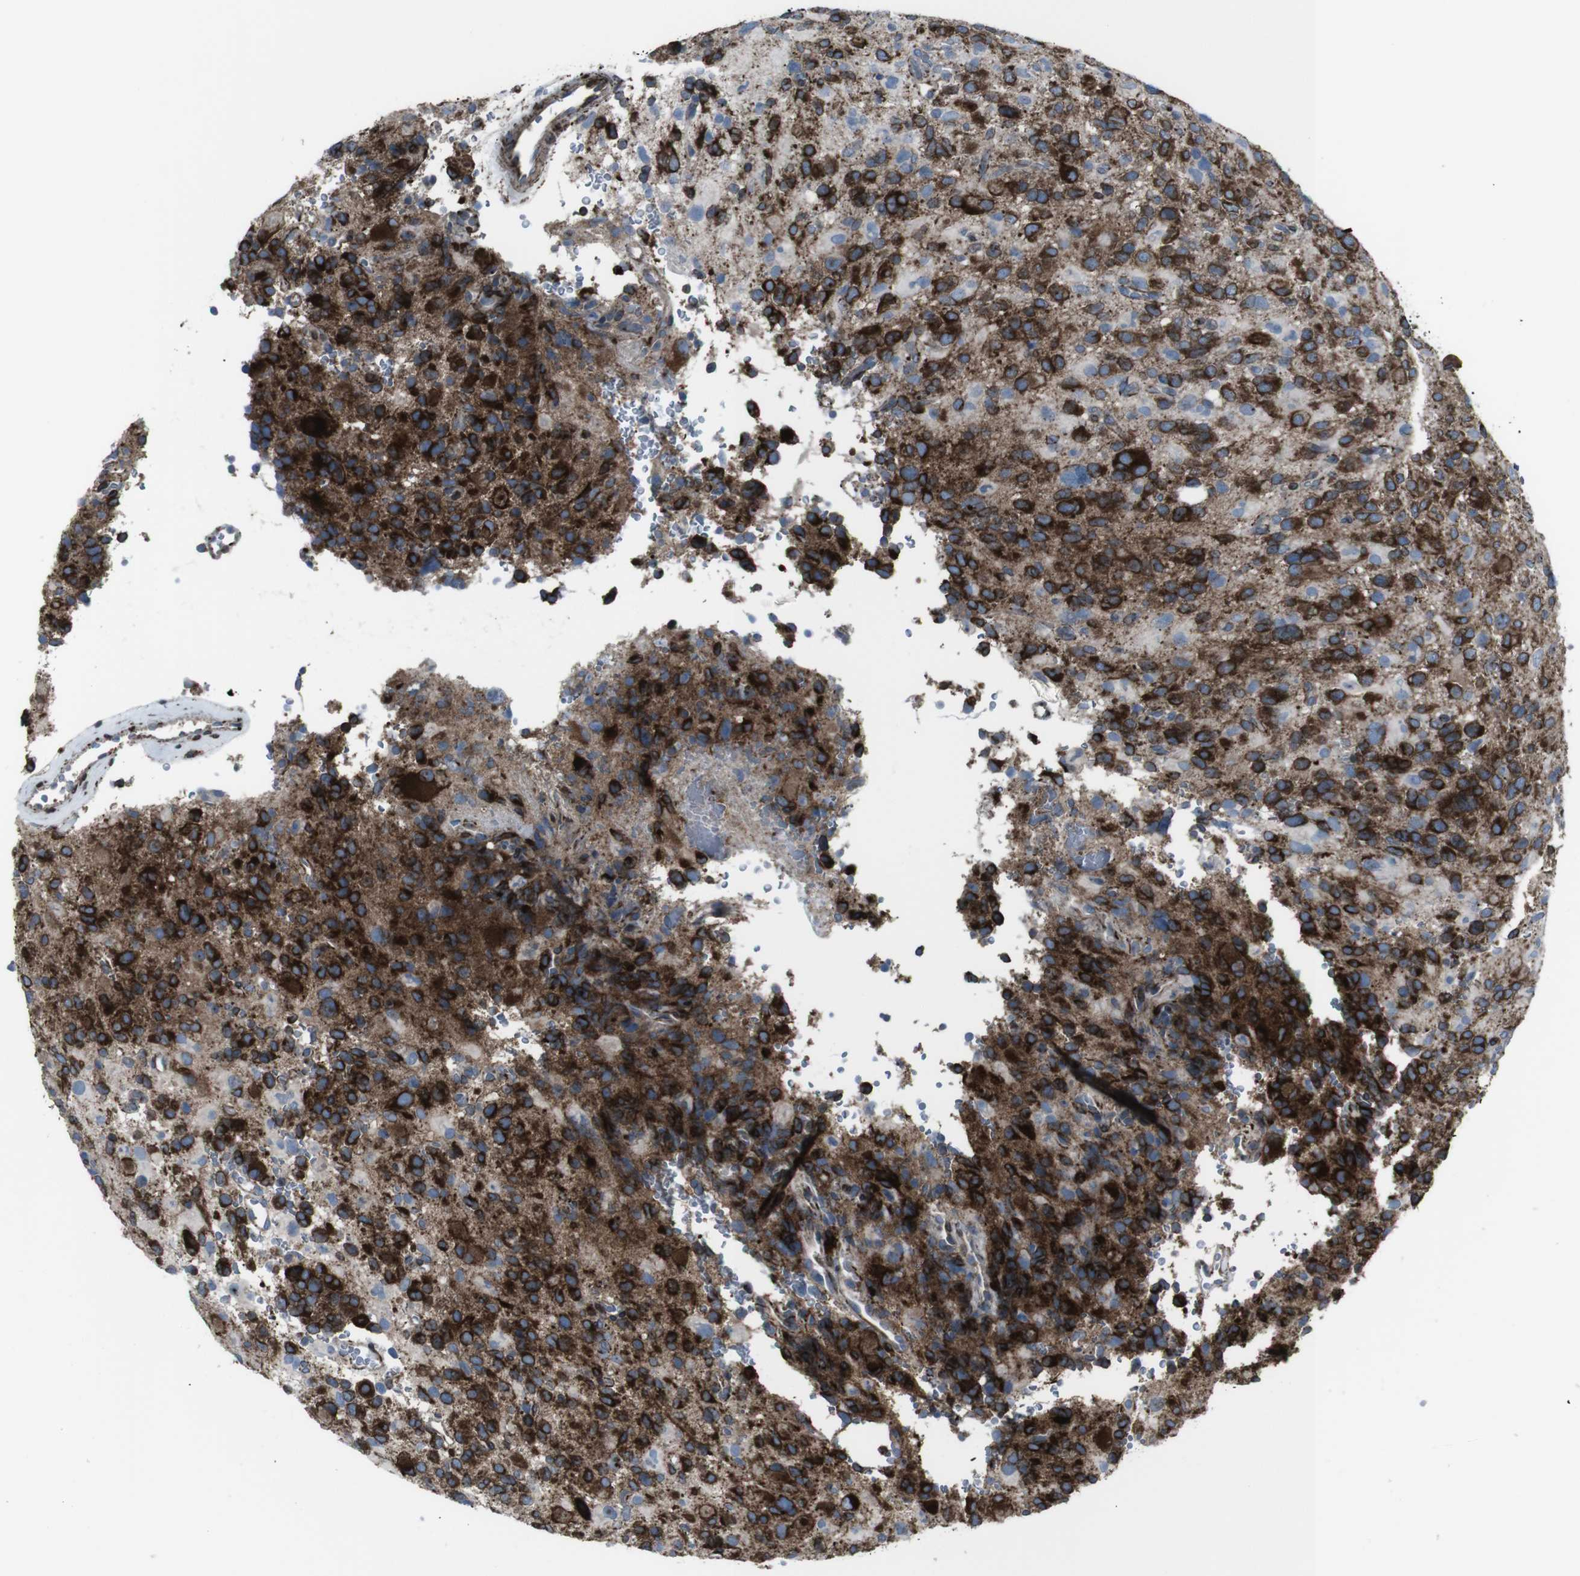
{"staining": {"intensity": "strong", "quantity": ">75%", "location": "cytoplasmic/membranous"}, "tissue": "glioma", "cell_type": "Tumor cells", "image_type": "cancer", "snomed": [{"axis": "morphology", "description": "Glioma, malignant, High grade"}, {"axis": "topography", "description": "Brain"}], "caption": "Immunohistochemistry of malignant glioma (high-grade) shows high levels of strong cytoplasmic/membranous staining in about >75% of tumor cells. The staining is performed using DAB (3,3'-diaminobenzidine) brown chromogen to label protein expression. The nuclei are counter-stained blue using hematoxylin.", "gene": "LNPK", "patient": {"sex": "male", "age": 48}}